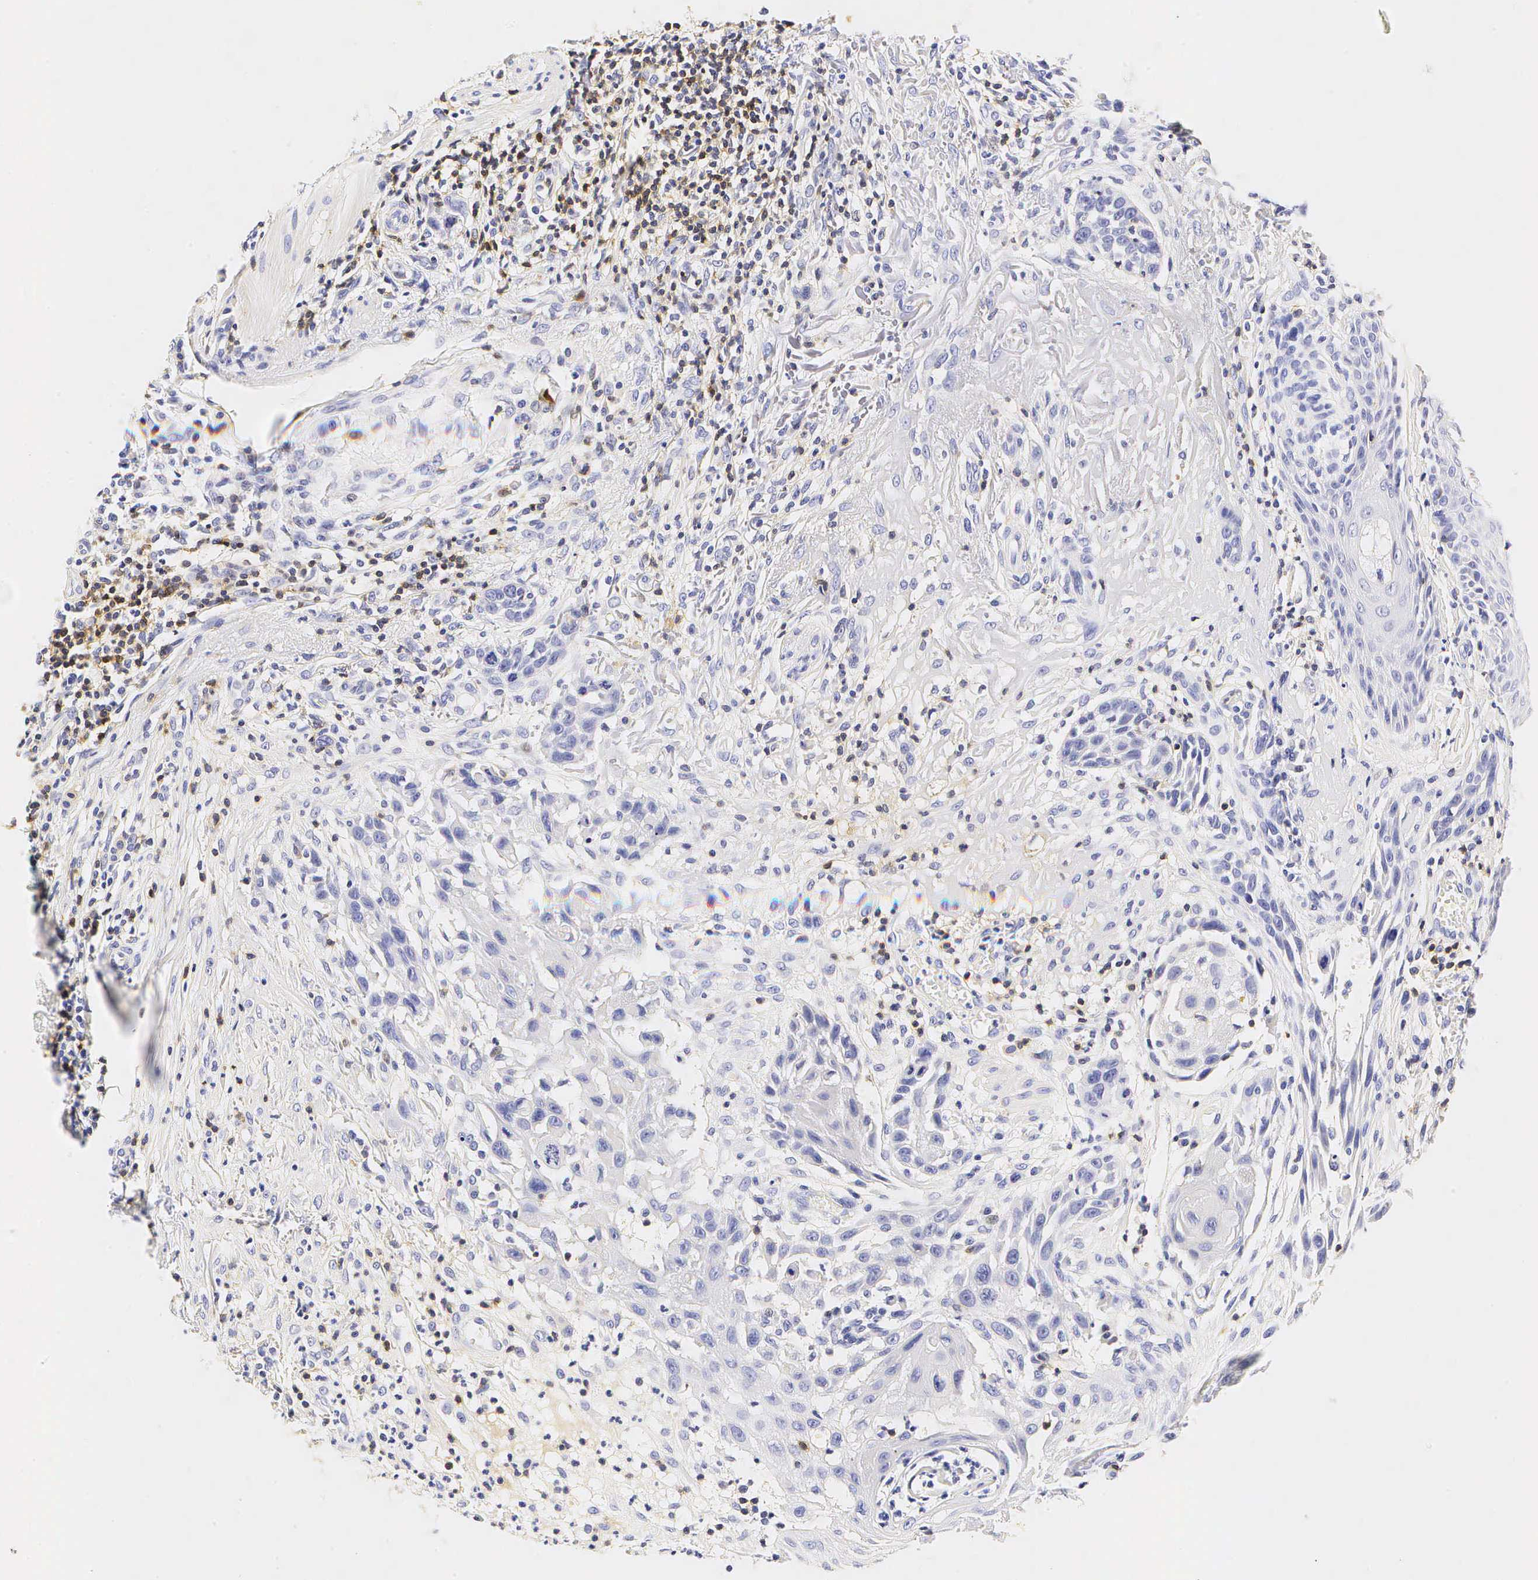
{"staining": {"intensity": "negative", "quantity": "none", "location": "none"}, "tissue": "skin cancer", "cell_type": "Tumor cells", "image_type": "cancer", "snomed": [{"axis": "morphology", "description": "Squamous cell carcinoma, NOS"}, {"axis": "topography", "description": "Skin"}], "caption": "A photomicrograph of human skin squamous cell carcinoma is negative for staining in tumor cells.", "gene": "CD3E", "patient": {"sex": "male", "age": 77}}